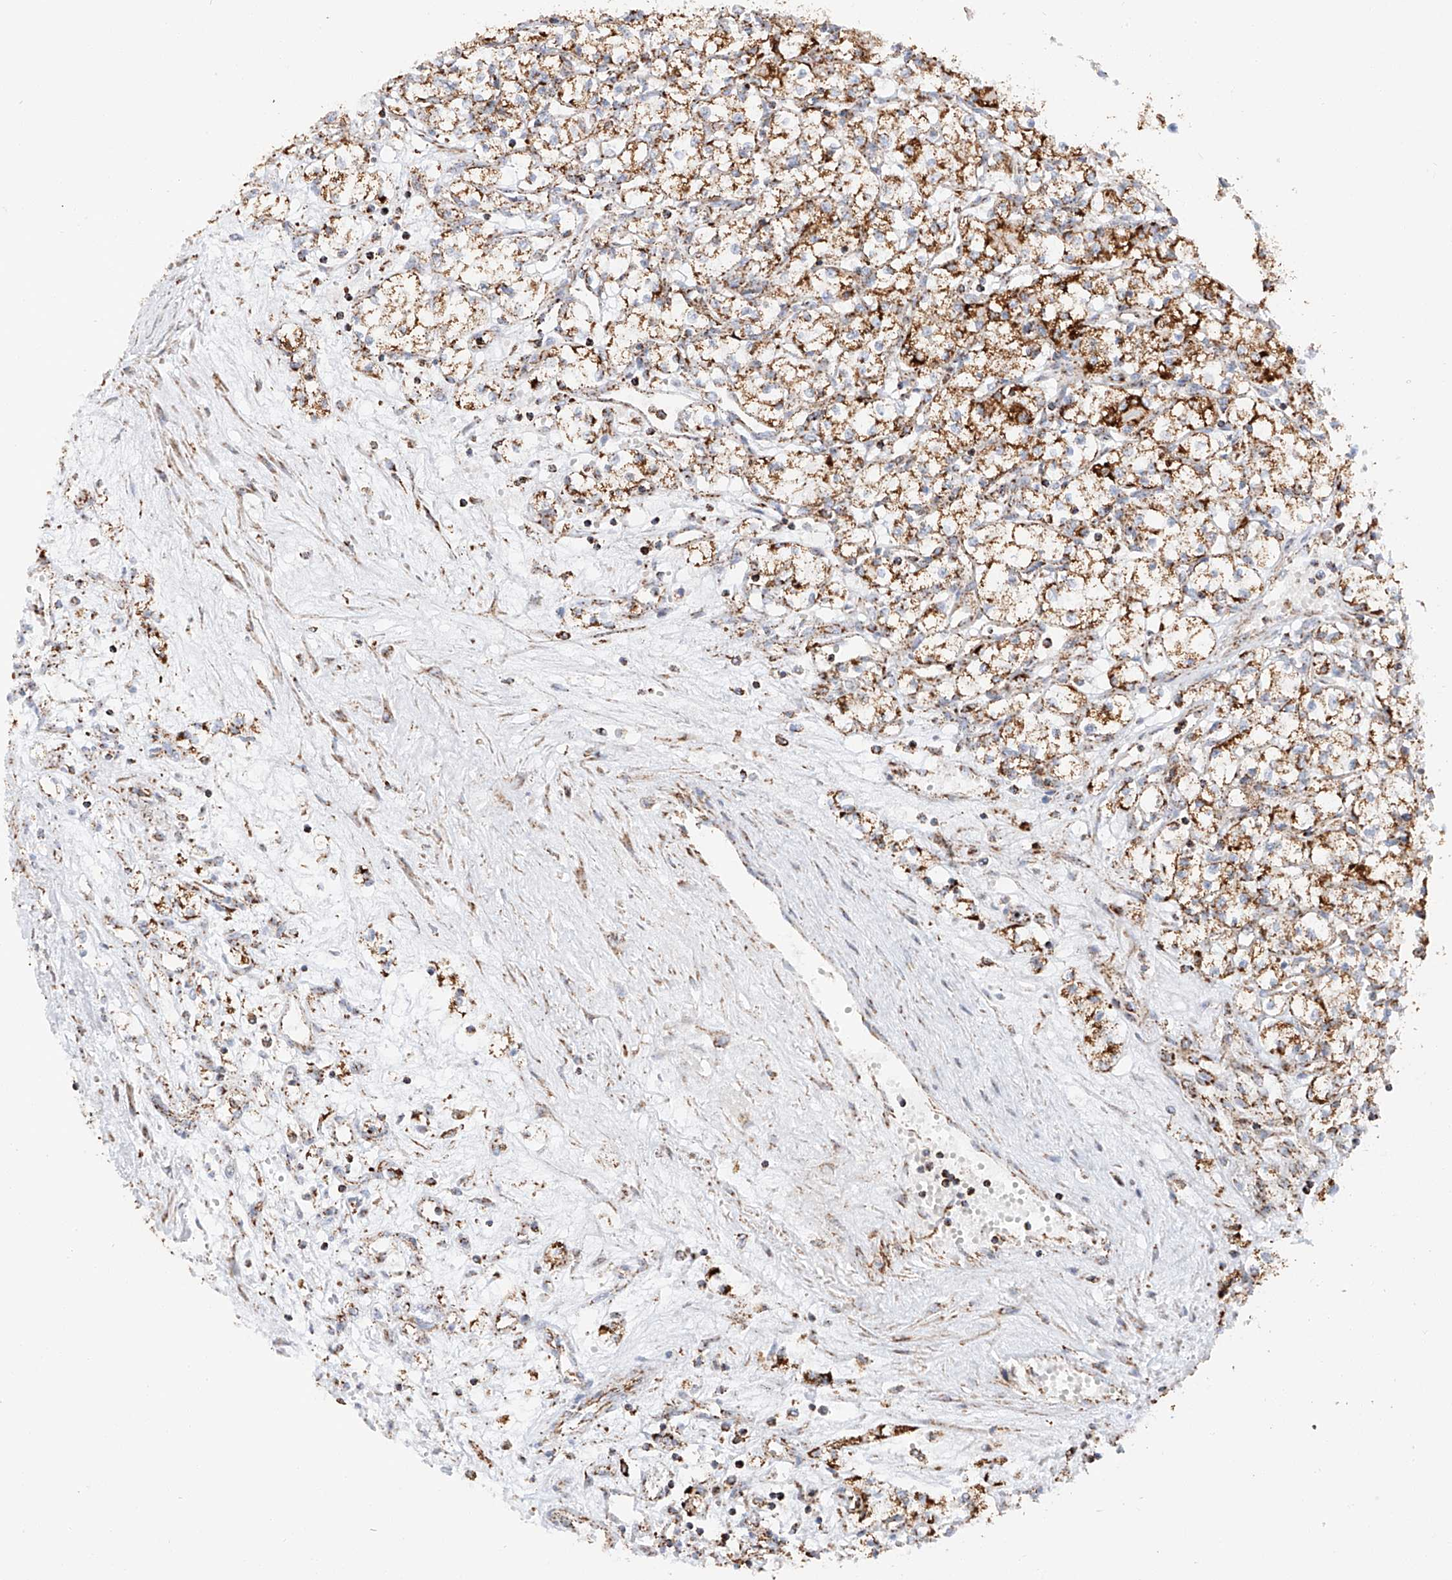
{"staining": {"intensity": "moderate", "quantity": ">75%", "location": "cytoplasmic/membranous"}, "tissue": "renal cancer", "cell_type": "Tumor cells", "image_type": "cancer", "snomed": [{"axis": "morphology", "description": "Adenocarcinoma, NOS"}, {"axis": "topography", "description": "Kidney"}], "caption": "Approximately >75% of tumor cells in adenocarcinoma (renal) demonstrate moderate cytoplasmic/membranous protein positivity as visualized by brown immunohistochemical staining.", "gene": "TTC27", "patient": {"sex": "male", "age": 59}}